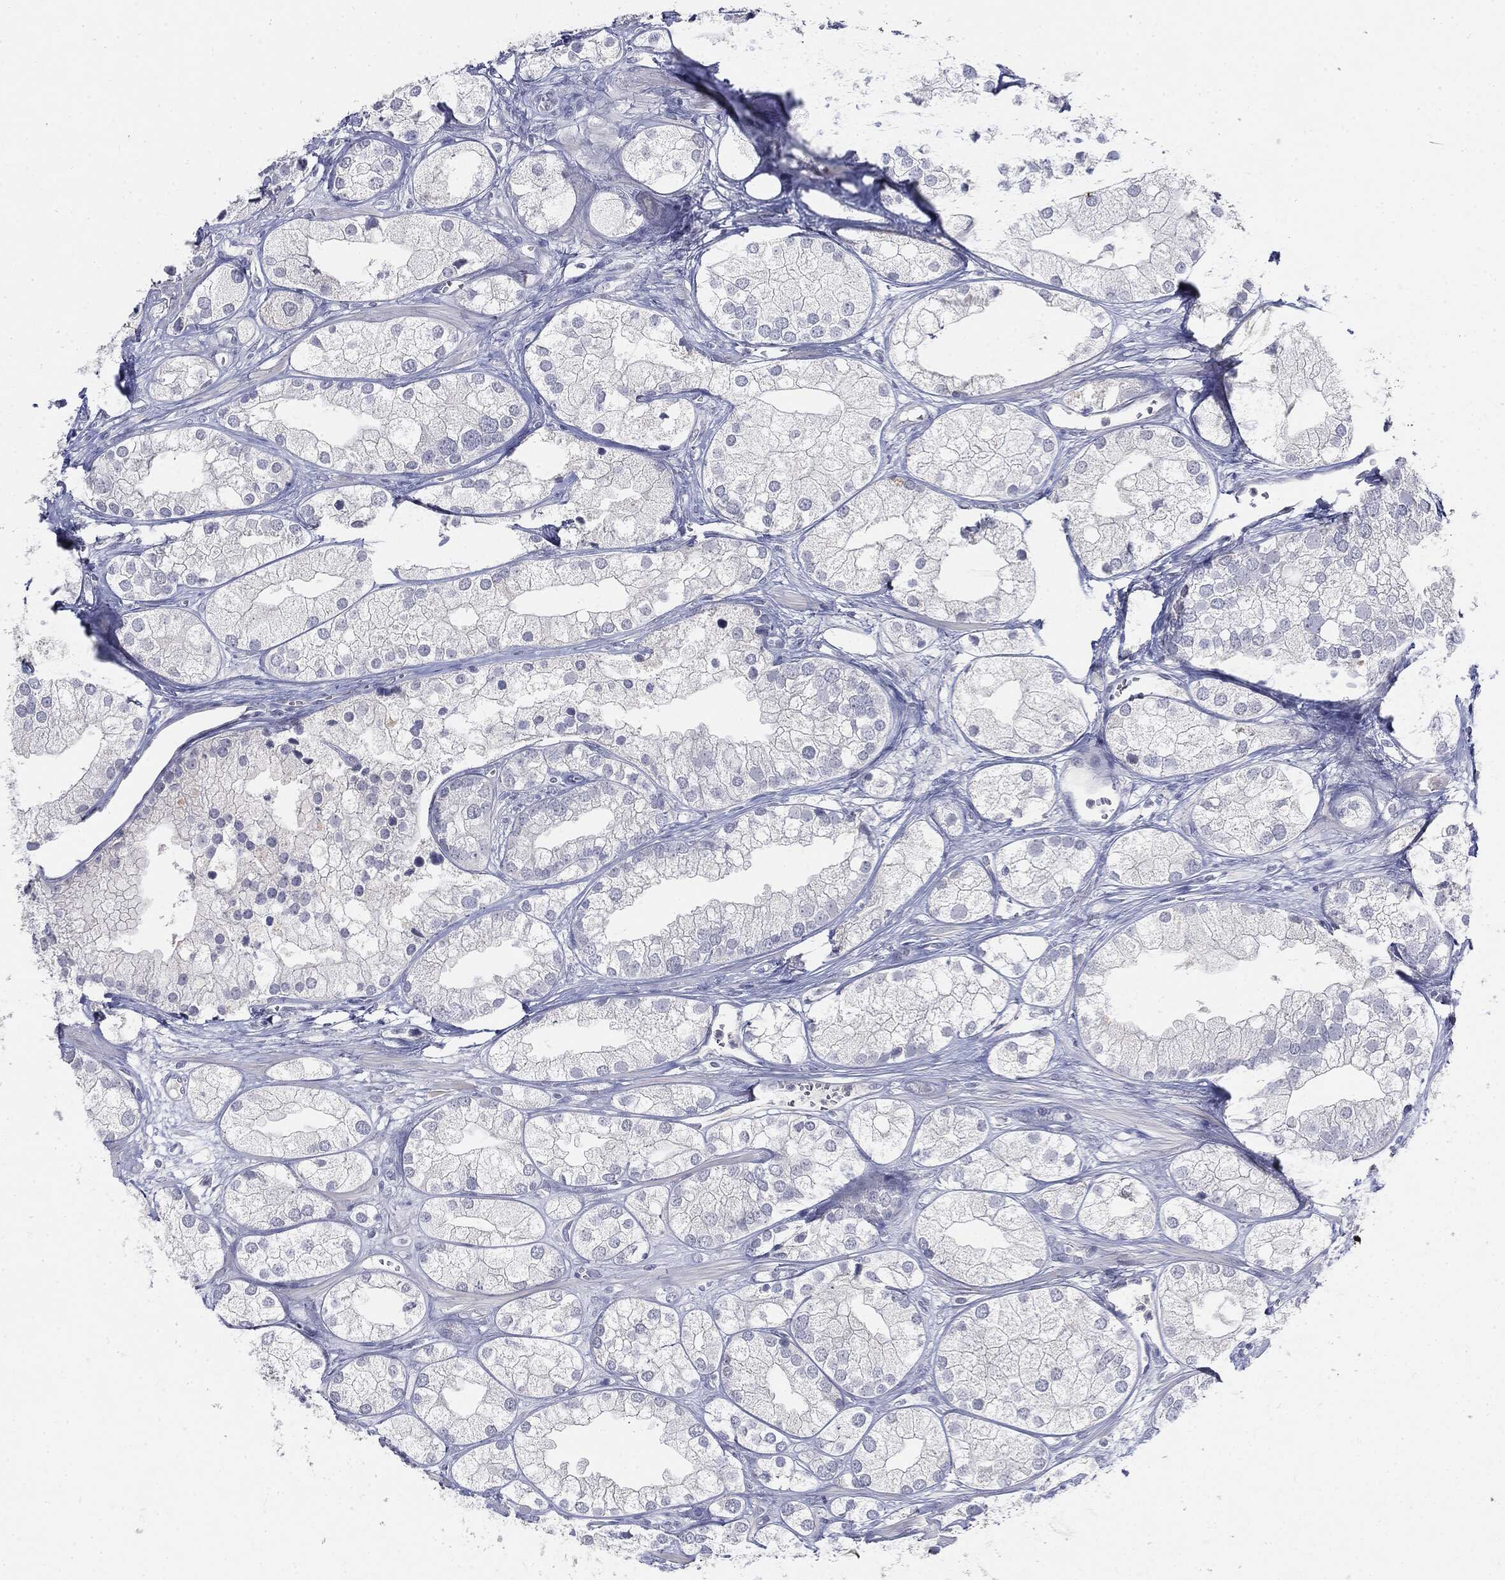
{"staining": {"intensity": "negative", "quantity": "none", "location": "none"}, "tissue": "prostate cancer", "cell_type": "Tumor cells", "image_type": "cancer", "snomed": [{"axis": "morphology", "description": "Adenocarcinoma, NOS"}, {"axis": "topography", "description": "Prostate and seminal vesicle, NOS"}, {"axis": "topography", "description": "Prostate"}], "caption": "High power microscopy histopathology image of an immunohistochemistry (IHC) micrograph of adenocarcinoma (prostate), revealing no significant expression in tumor cells.", "gene": "CGB1", "patient": {"sex": "male", "age": 79}}